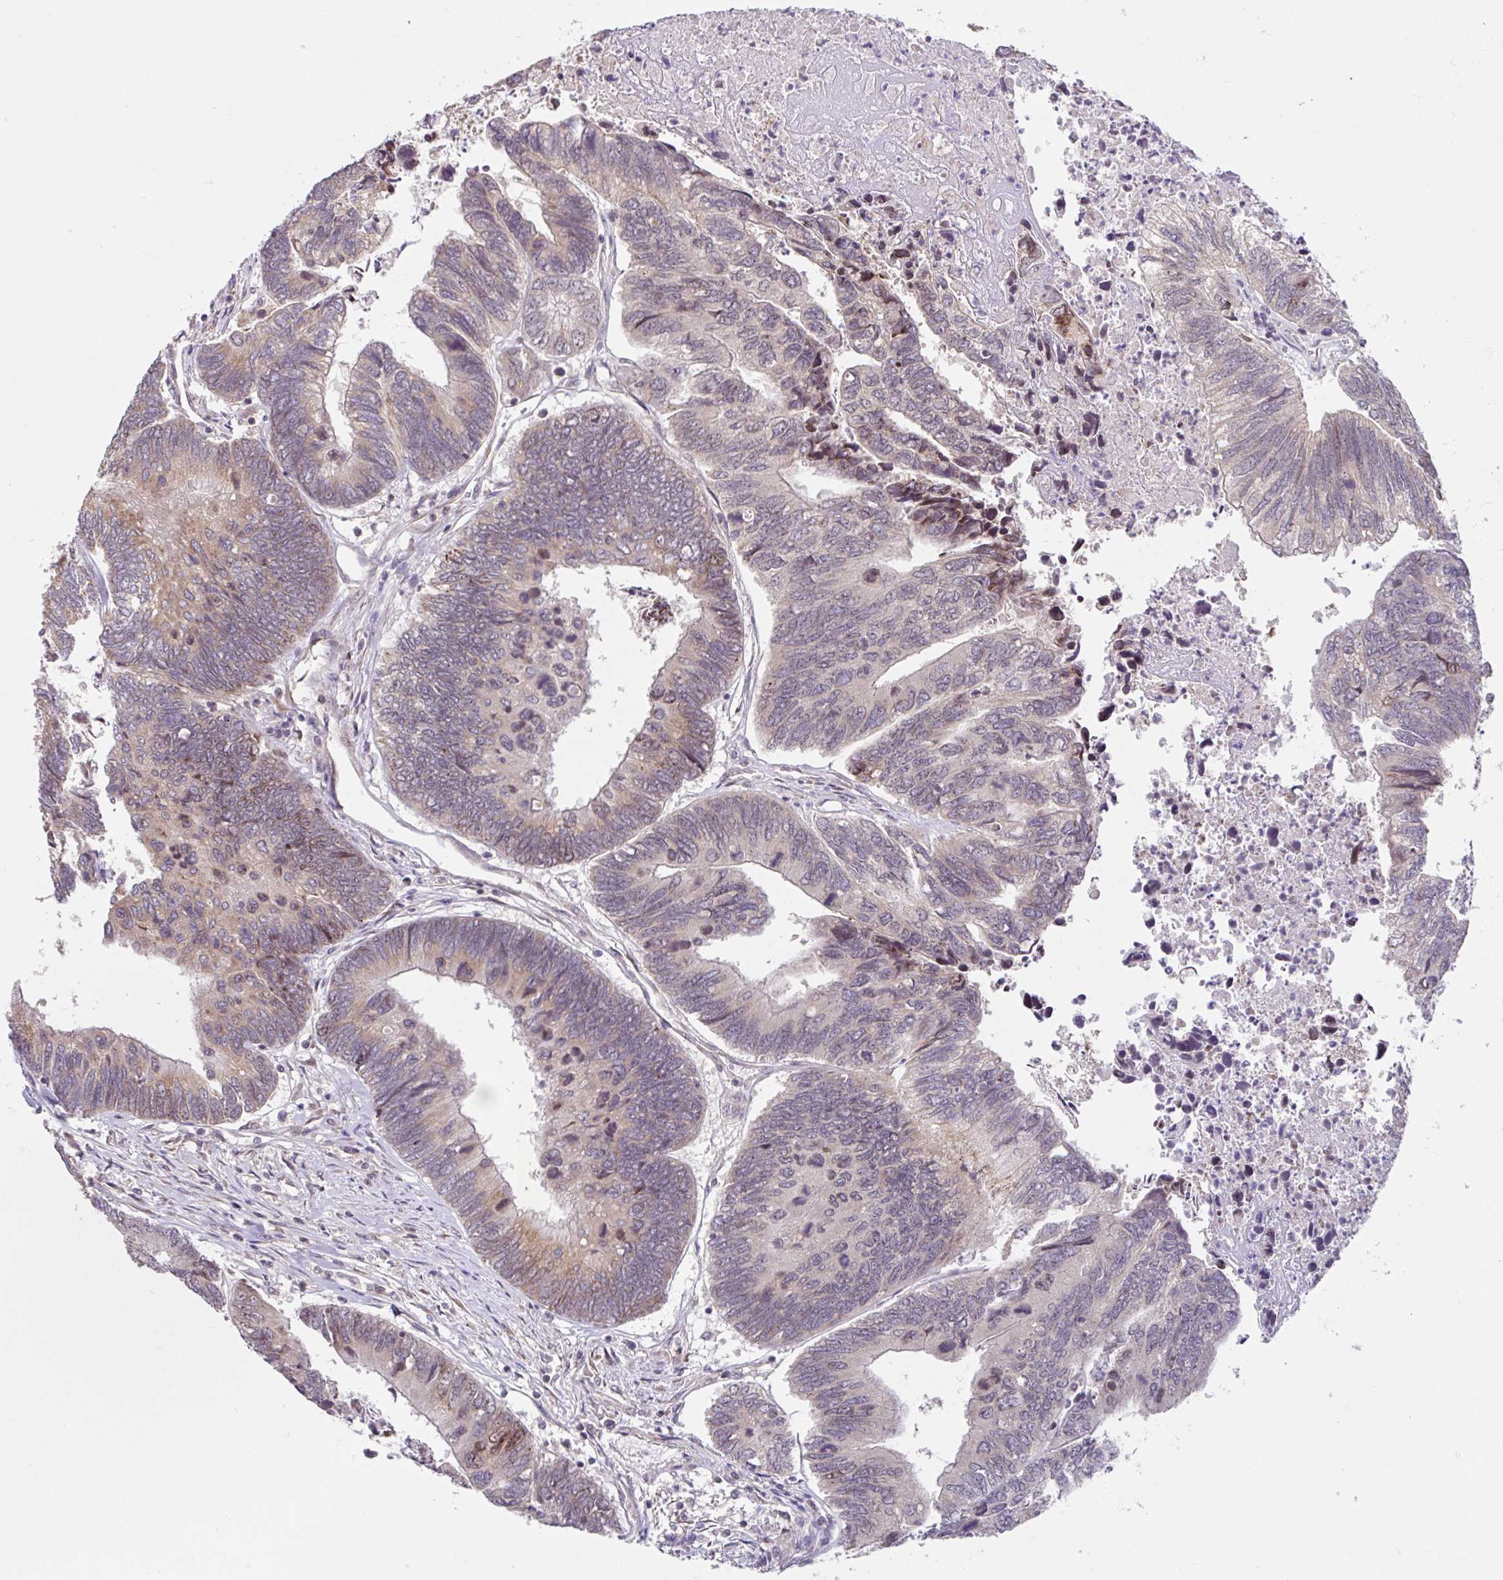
{"staining": {"intensity": "moderate", "quantity": "<25%", "location": "cytoplasmic/membranous,nuclear"}, "tissue": "colorectal cancer", "cell_type": "Tumor cells", "image_type": "cancer", "snomed": [{"axis": "morphology", "description": "Adenocarcinoma, NOS"}, {"axis": "topography", "description": "Colon"}], "caption": "Tumor cells show moderate cytoplasmic/membranous and nuclear expression in approximately <25% of cells in colorectal cancer.", "gene": "NT5C1B", "patient": {"sex": "female", "age": 67}}